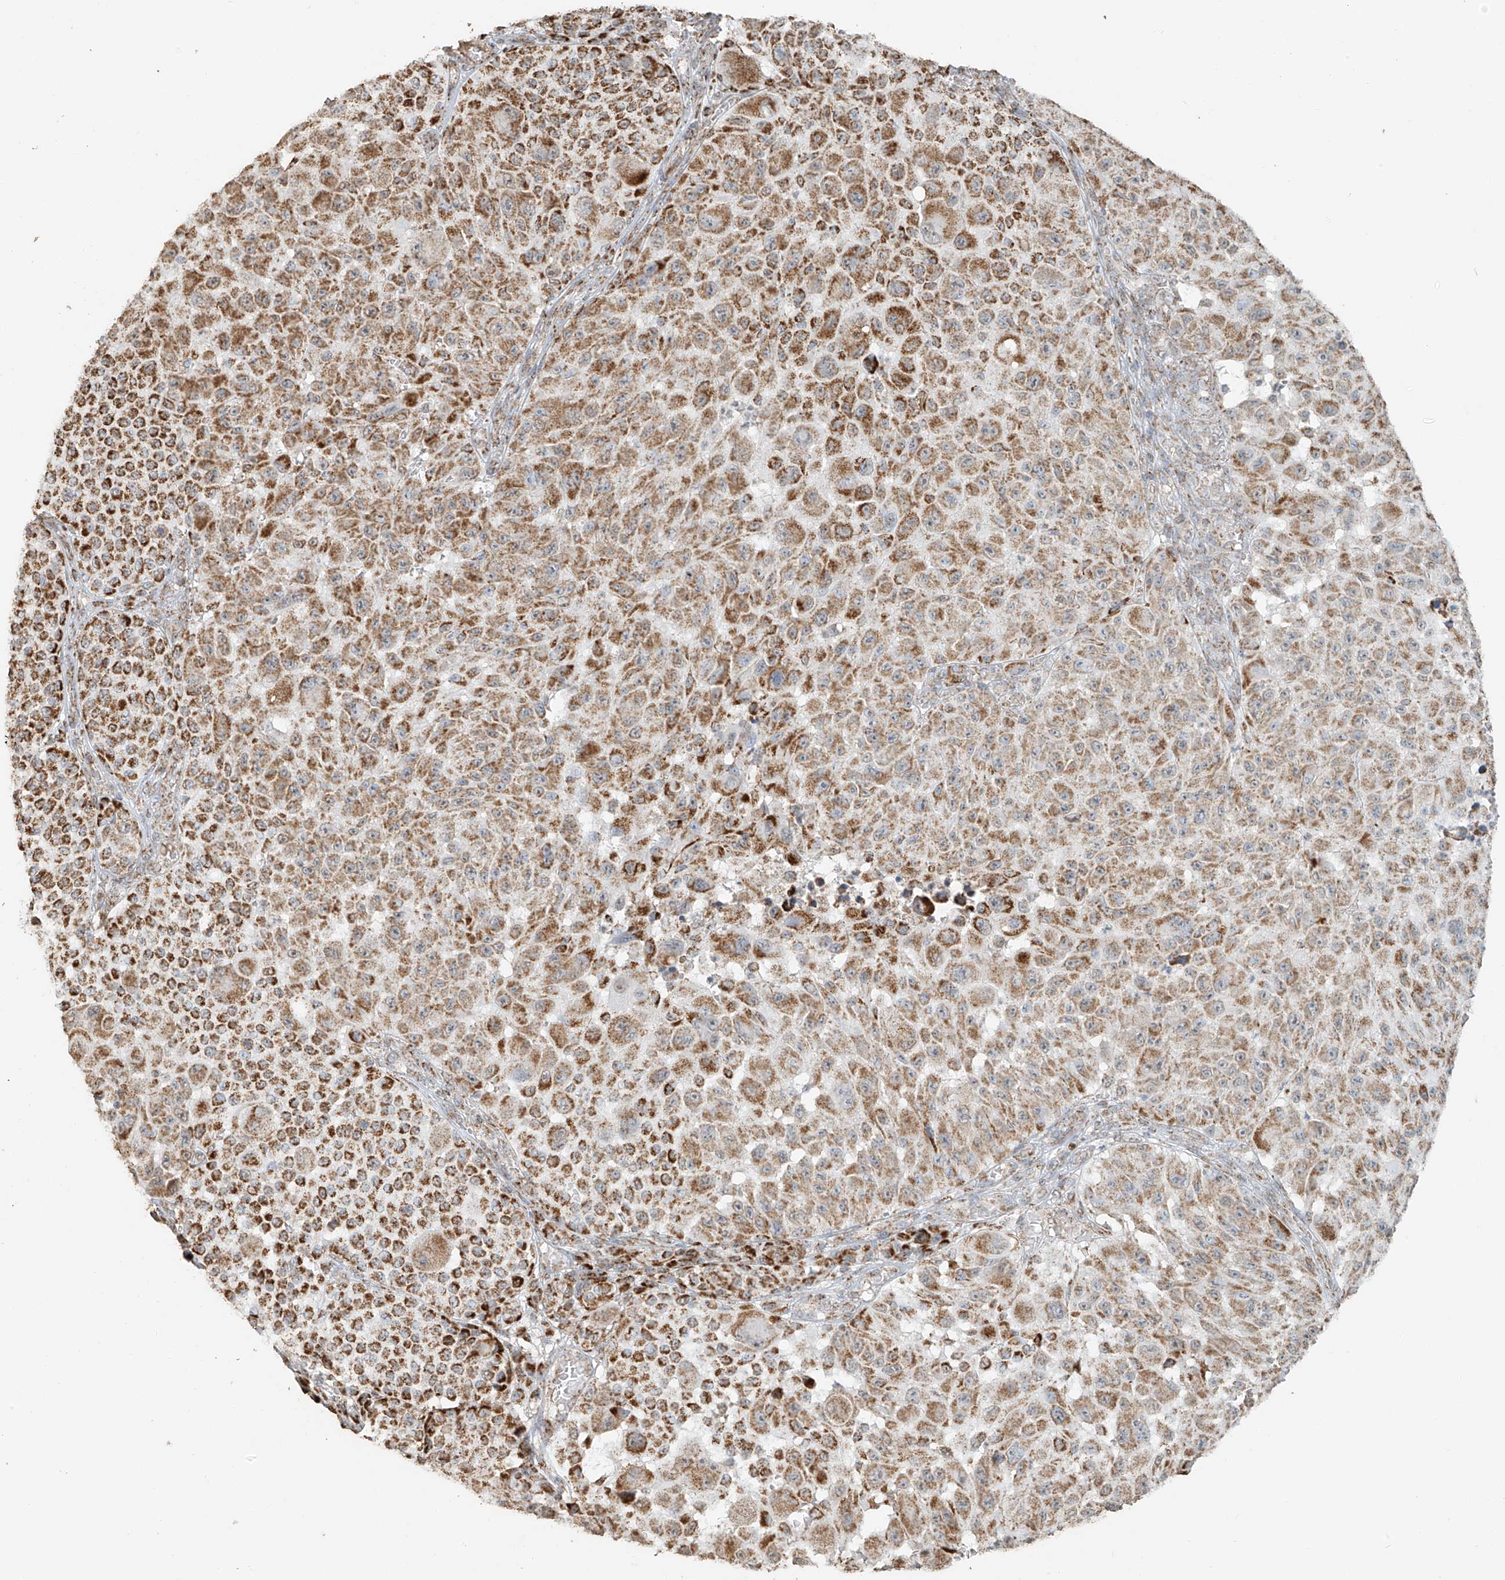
{"staining": {"intensity": "moderate", "quantity": ">75%", "location": "cytoplasmic/membranous"}, "tissue": "melanoma", "cell_type": "Tumor cells", "image_type": "cancer", "snomed": [{"axis": "morphology", "description": "Malignant melanoma, NOS"}, {"axis": "topography", "description": "Skin"}], "caption": "Human malignant melanoma stained for a protein (brown) exhibits moderate cytoplasmic/membranous positive expression in about >75% of tumor cells.", "gene": "MIPEP", "patient": {"sex": "male", "age": 83}}